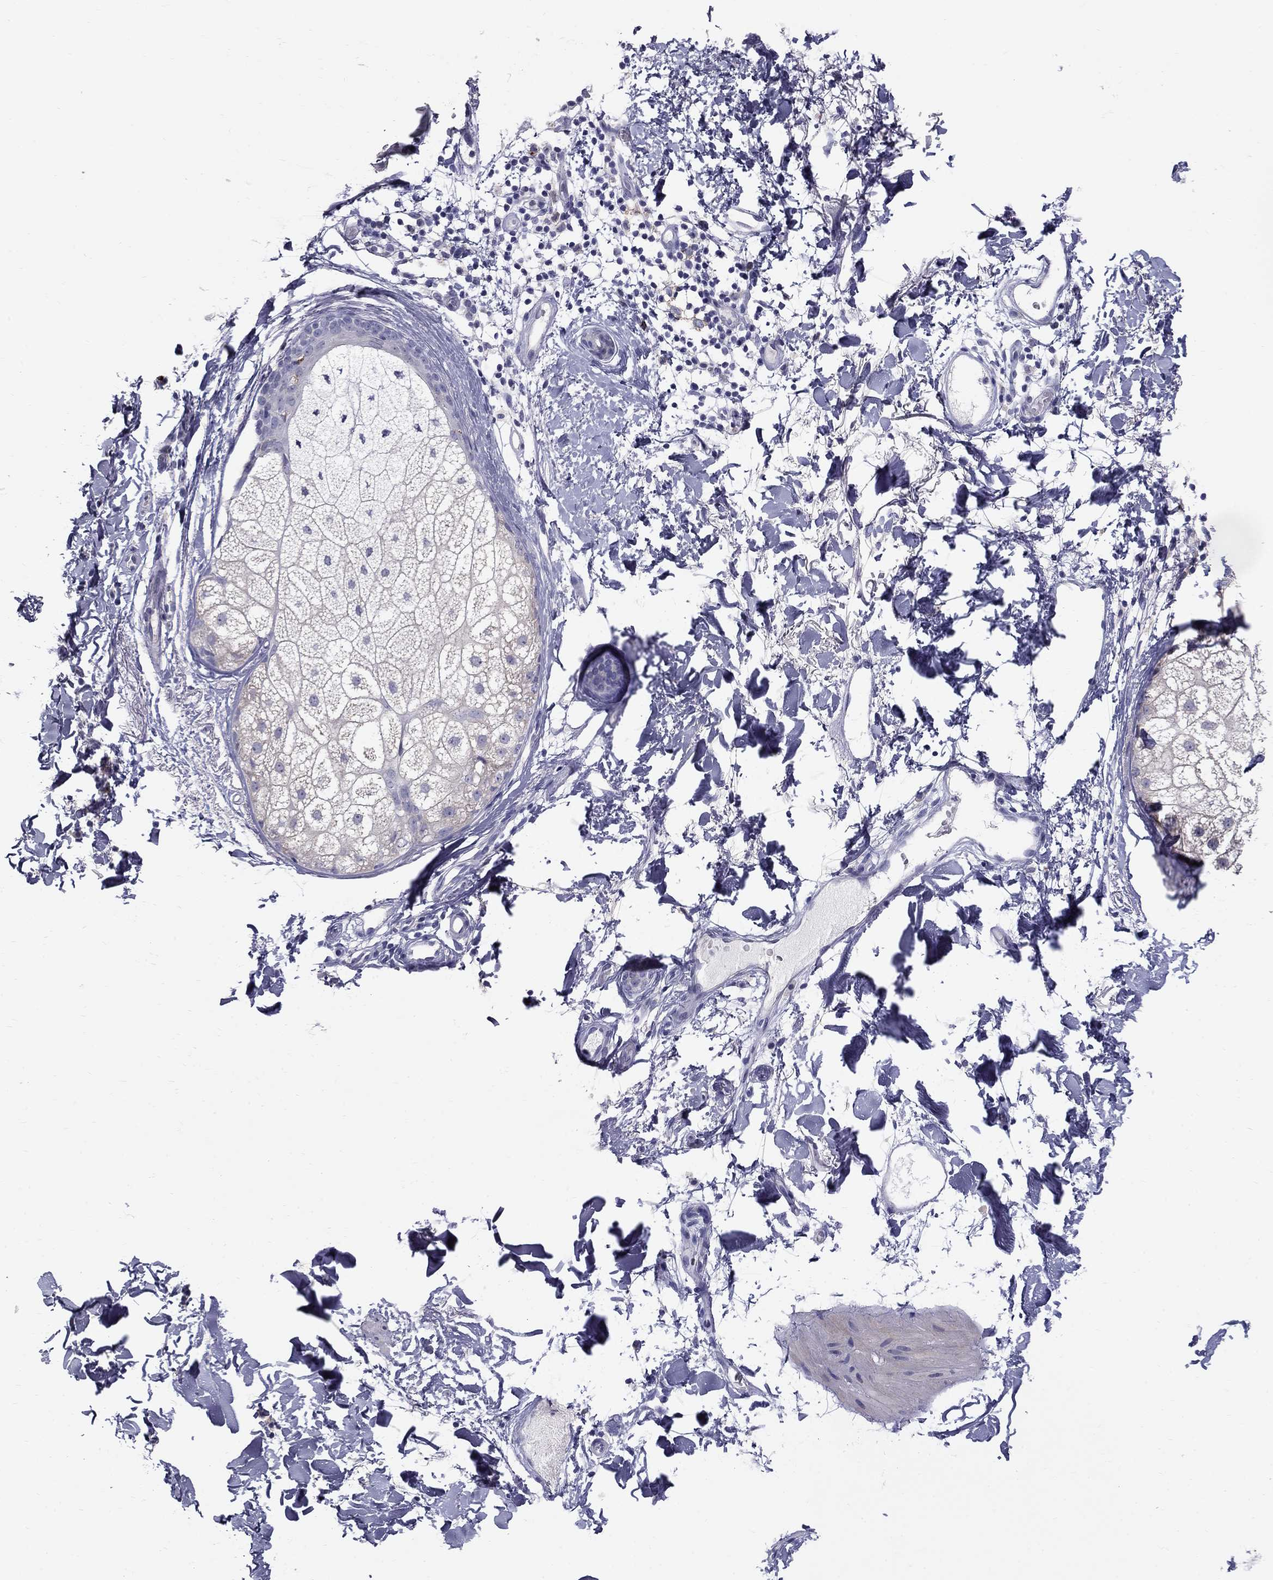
{"staining": {"intensity": "negative", "quantity": "none", "location": "none"}, "tissue": "skin cancer", "cell_type": "Tumor cells", "image_type": "cancer", "snomed": [{"axis": "morphology", "description": "Normal tissue, NOS"}, {"axis": "morphology", "description": "Basal cell carcinoma"}, {"axis": "topography", "description": "Skin"}], "caption": "Immunohistochemistry image of neoplastic tissue: human skin cancer (basal cell carcinoma) stained with DAB (3,3'-diaminobenzidine) demonstrates no significant protein positivity in tumor cells. The staining is performed using DAB (3,3'-diaminobenzidine) brown chromogen with nuclei counter-stained in using hematoxylin.", "gene": "TP53TG5", "patient": {"sex": "male", "age": 84}}